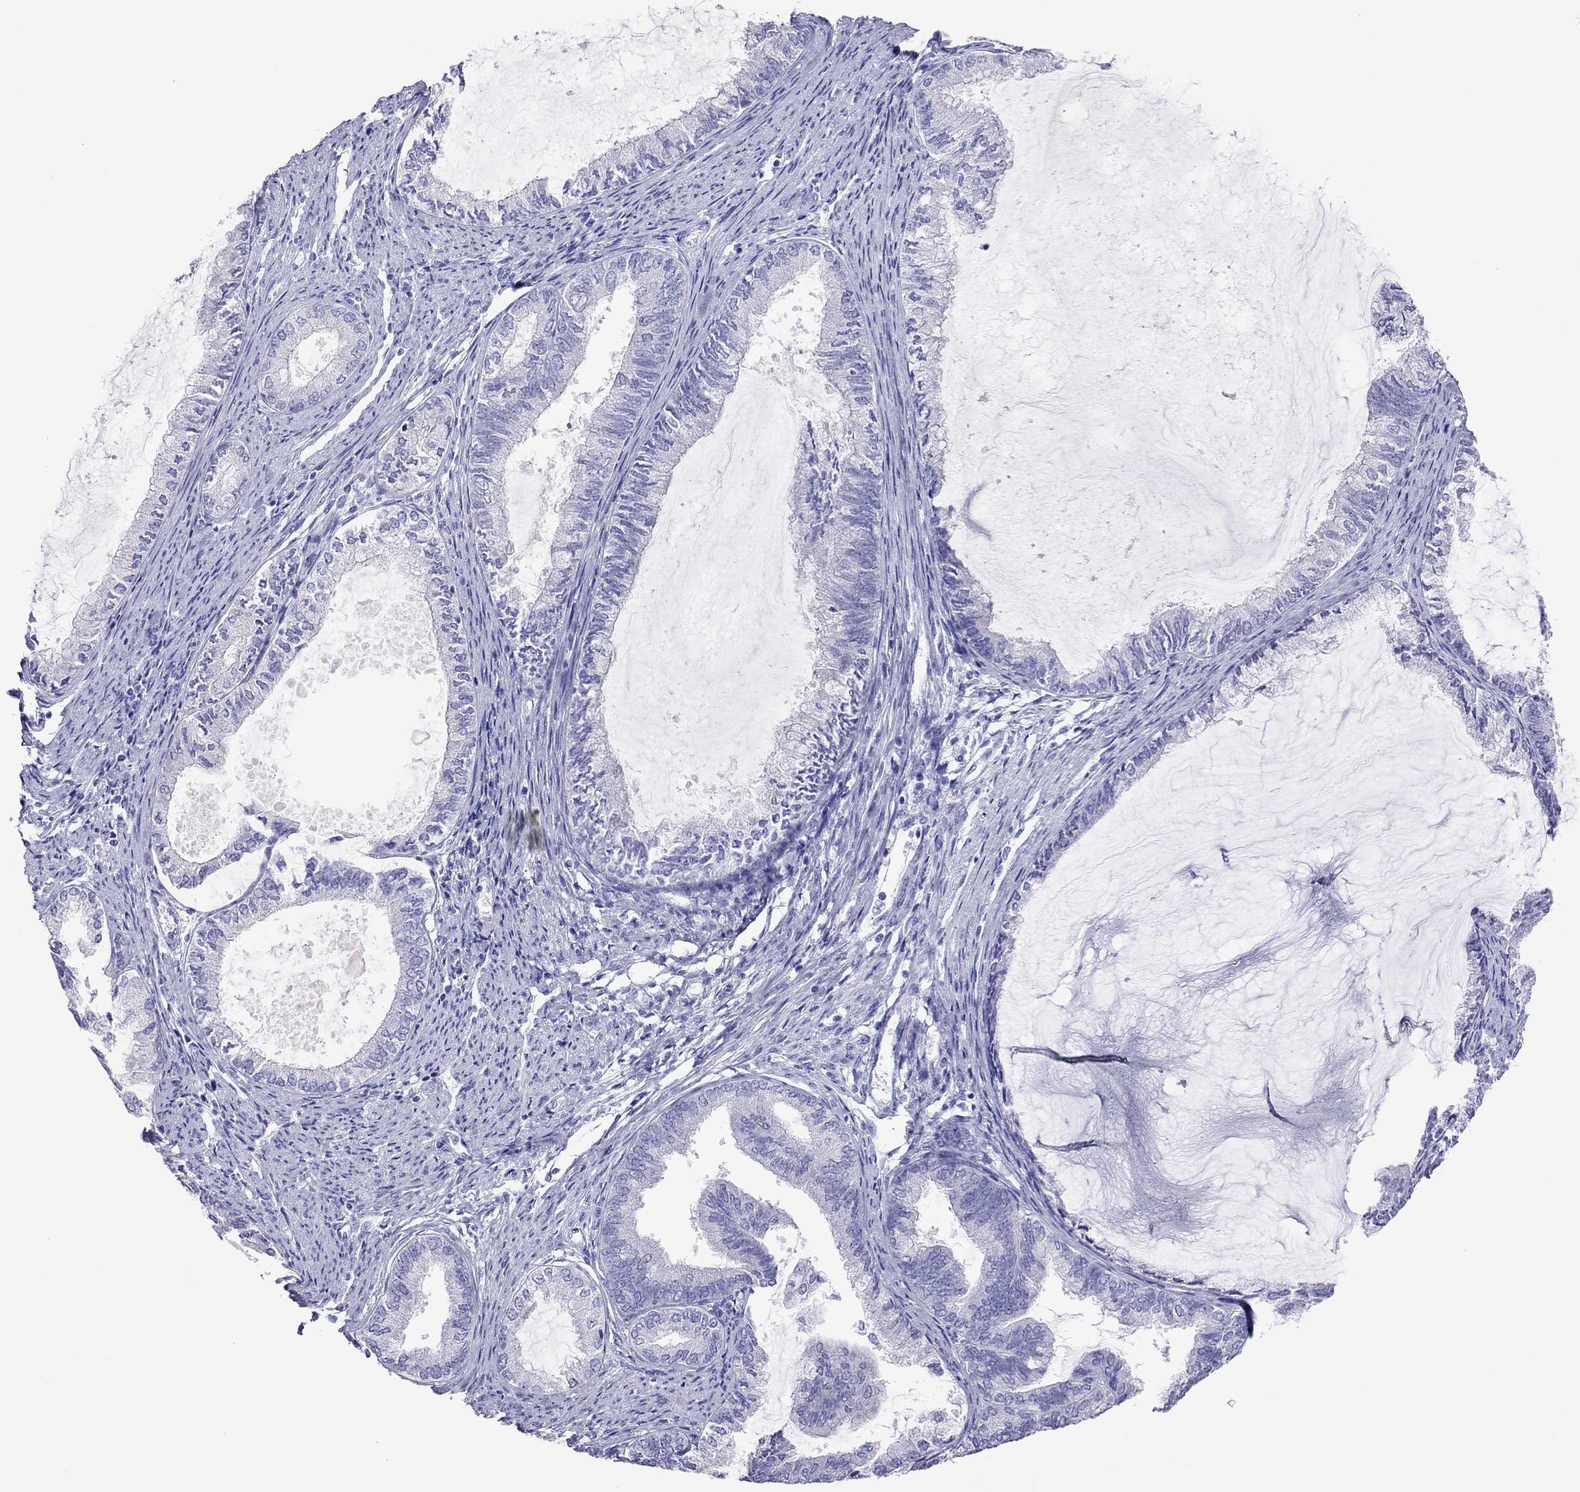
{"staining": {"intensity": "negative", "quantity": "none", "location": "none"}, "tissue": "endometrial cancer", "cell_type": "Tumor cells", "image_type": "cancer", "snomed": [{"axis": "morphology", "description": "Adenocarcinoma, NOS"}, {"axis": "topography", "description": "Endometrium"}], "caption": "Tumor cells are negative for protein expression in human adenocarcinoma (endometrial). (DAB immunohistochemistry (IHC) visualized using brightfield microscopy, high magnification).", "gene": "PCDHA6", "patient": {"sex": "female", "age": 86}}